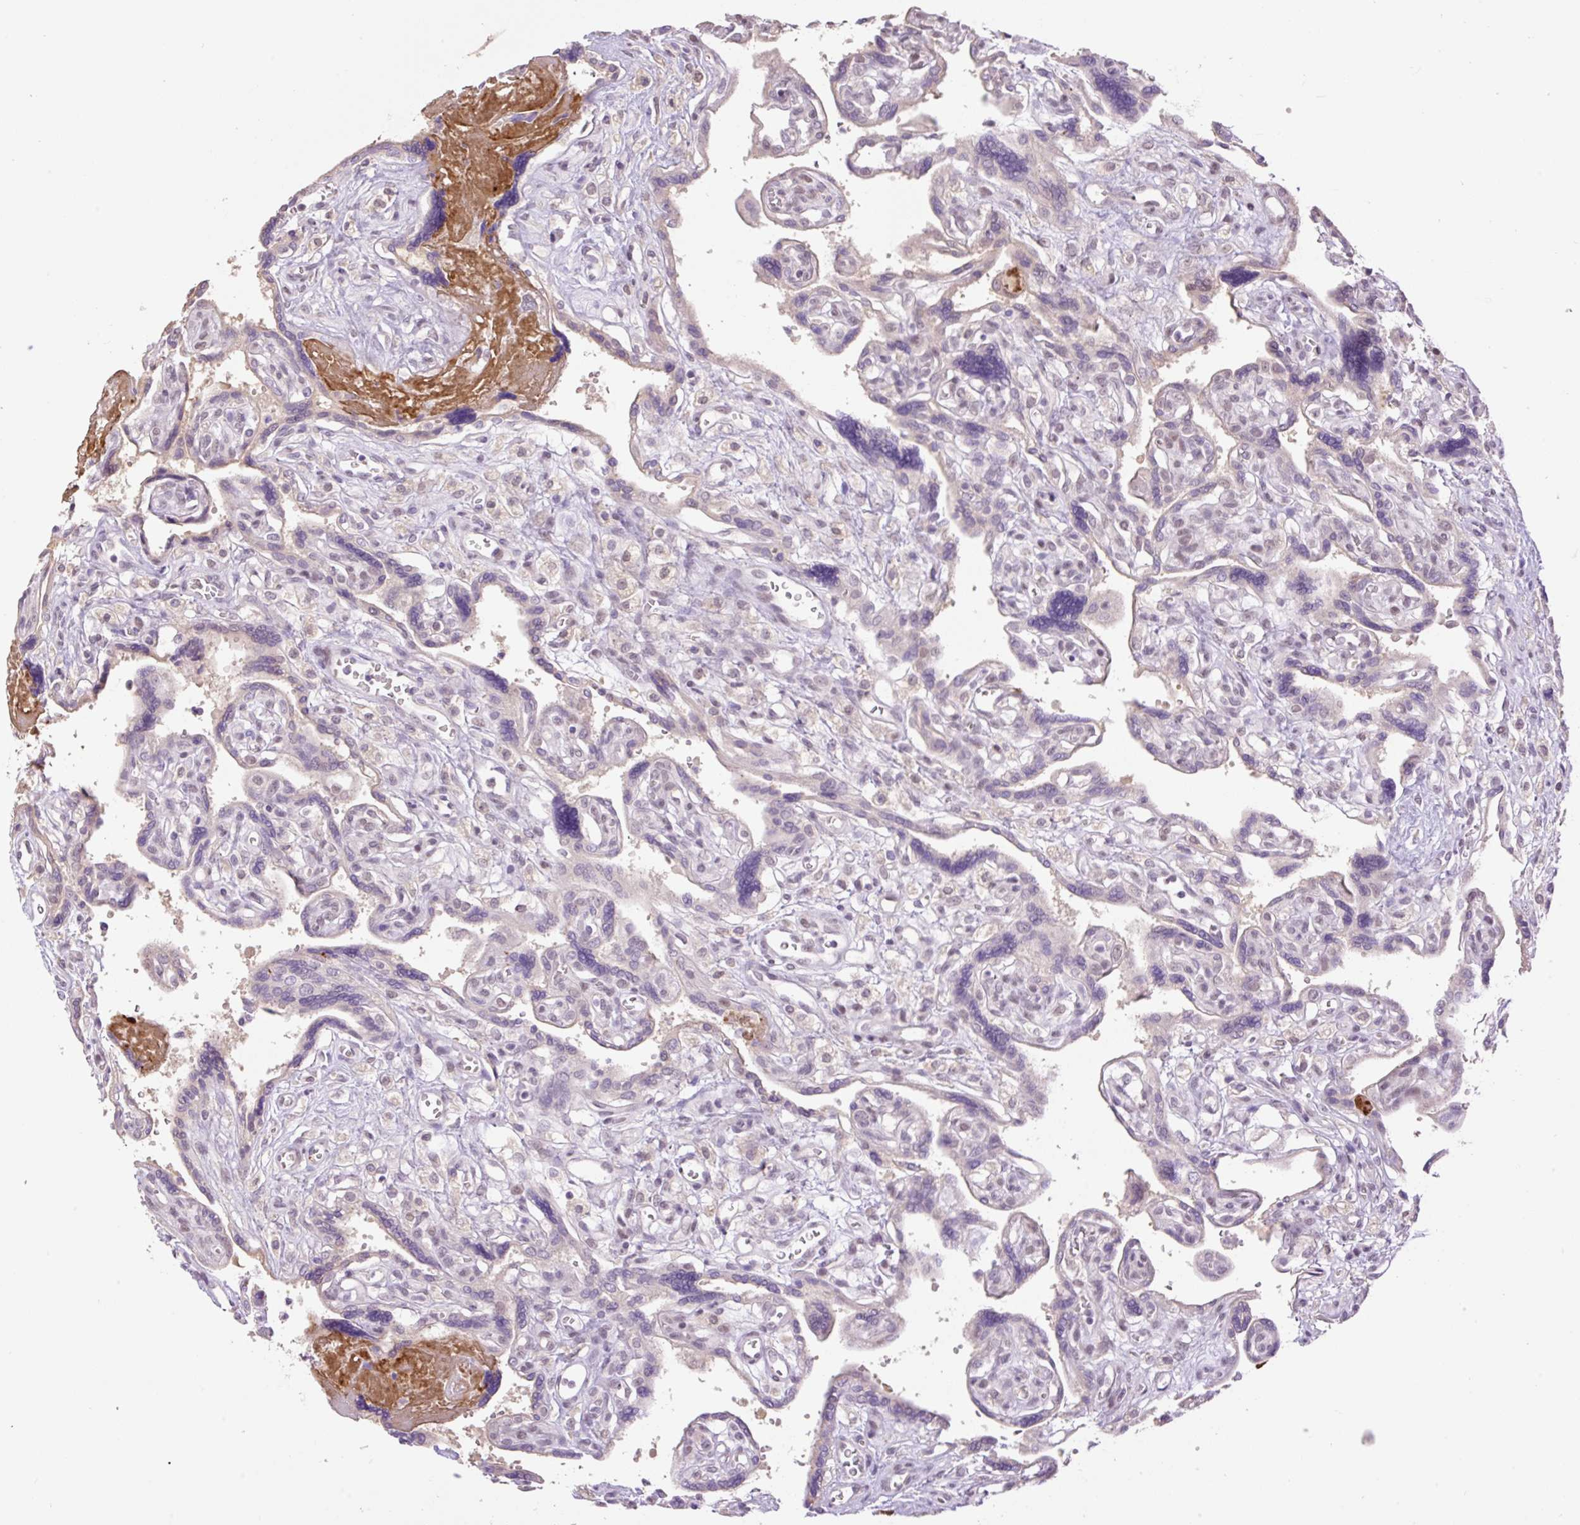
{"staining": {"intensity": "negative", "quantity": "none", "location": "none"}, "tissue": "placenta", "cell_type": "Trophoblastic cells", "image_type": "normal", "snomed": [{"axis": "morphology", "description": "Normal tissue, NOS"}, {"axis": "topography", "description": "Placenta"}], "caption": "Immunohistochemical staining of benign placenta displays no significant positivity in trophoblastic cells.", "gene": "HABP4", "patient": {"sex": "female", "age": 39}}